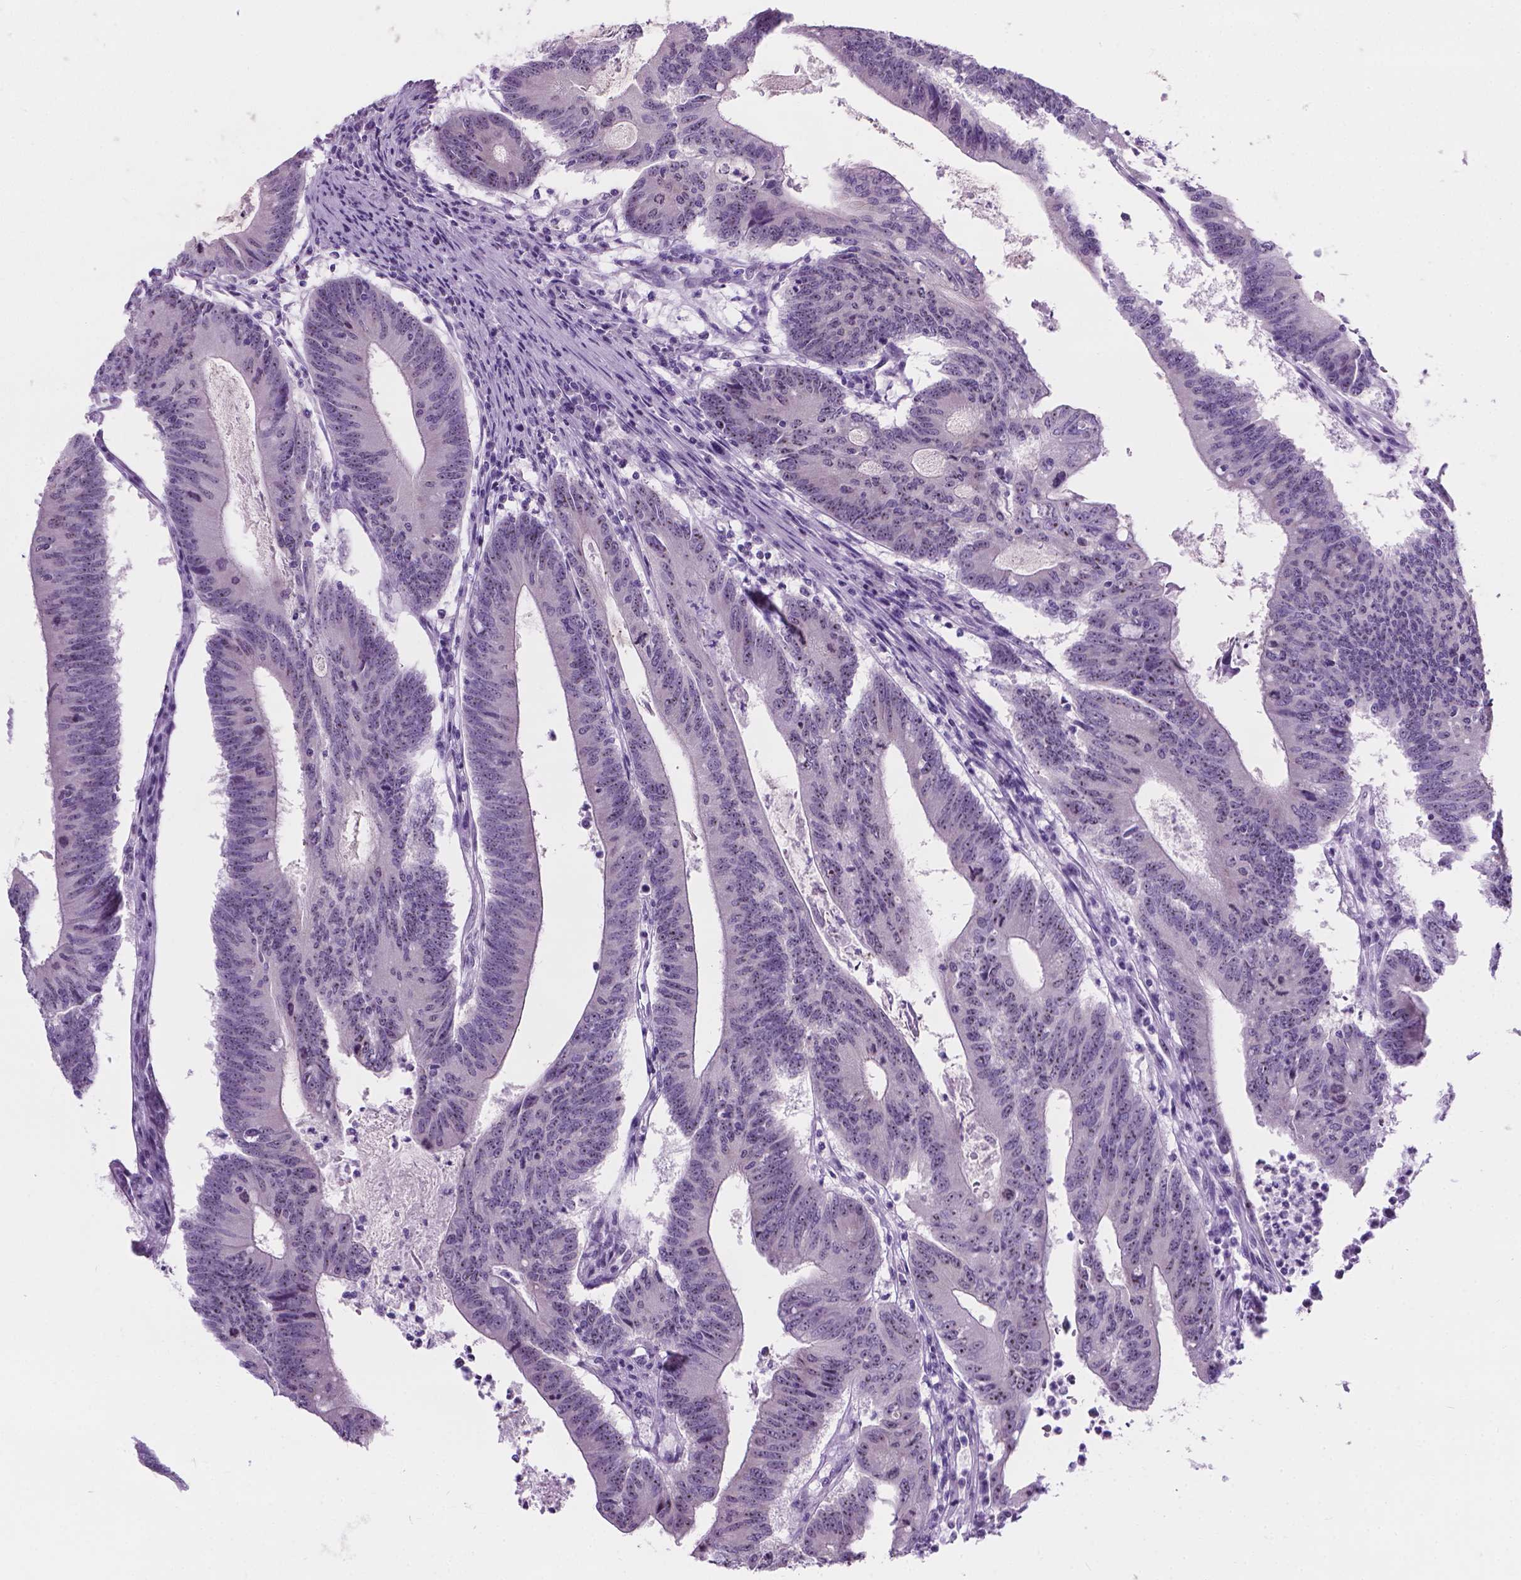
{"staining": {"intensity": "weak", "quantity": "25%-75%", "location": "nuclear"}, "tissue": "colorectal cancer", "cell_type": "Tumor cells", "image_type": "cancer", "snomed": [{"axis": "morphology", "description": "Adenocarcinoma, NOS"}, {"axis": "topography", "description": "Colon"}], "caption": "Weak nuclear expression is identified in approximately 25%-75% of tumor cells in colorectal cancer (adenocarcinoma).", "gene": "NOL7", "patient": {"sex": "female", "age": 70}}